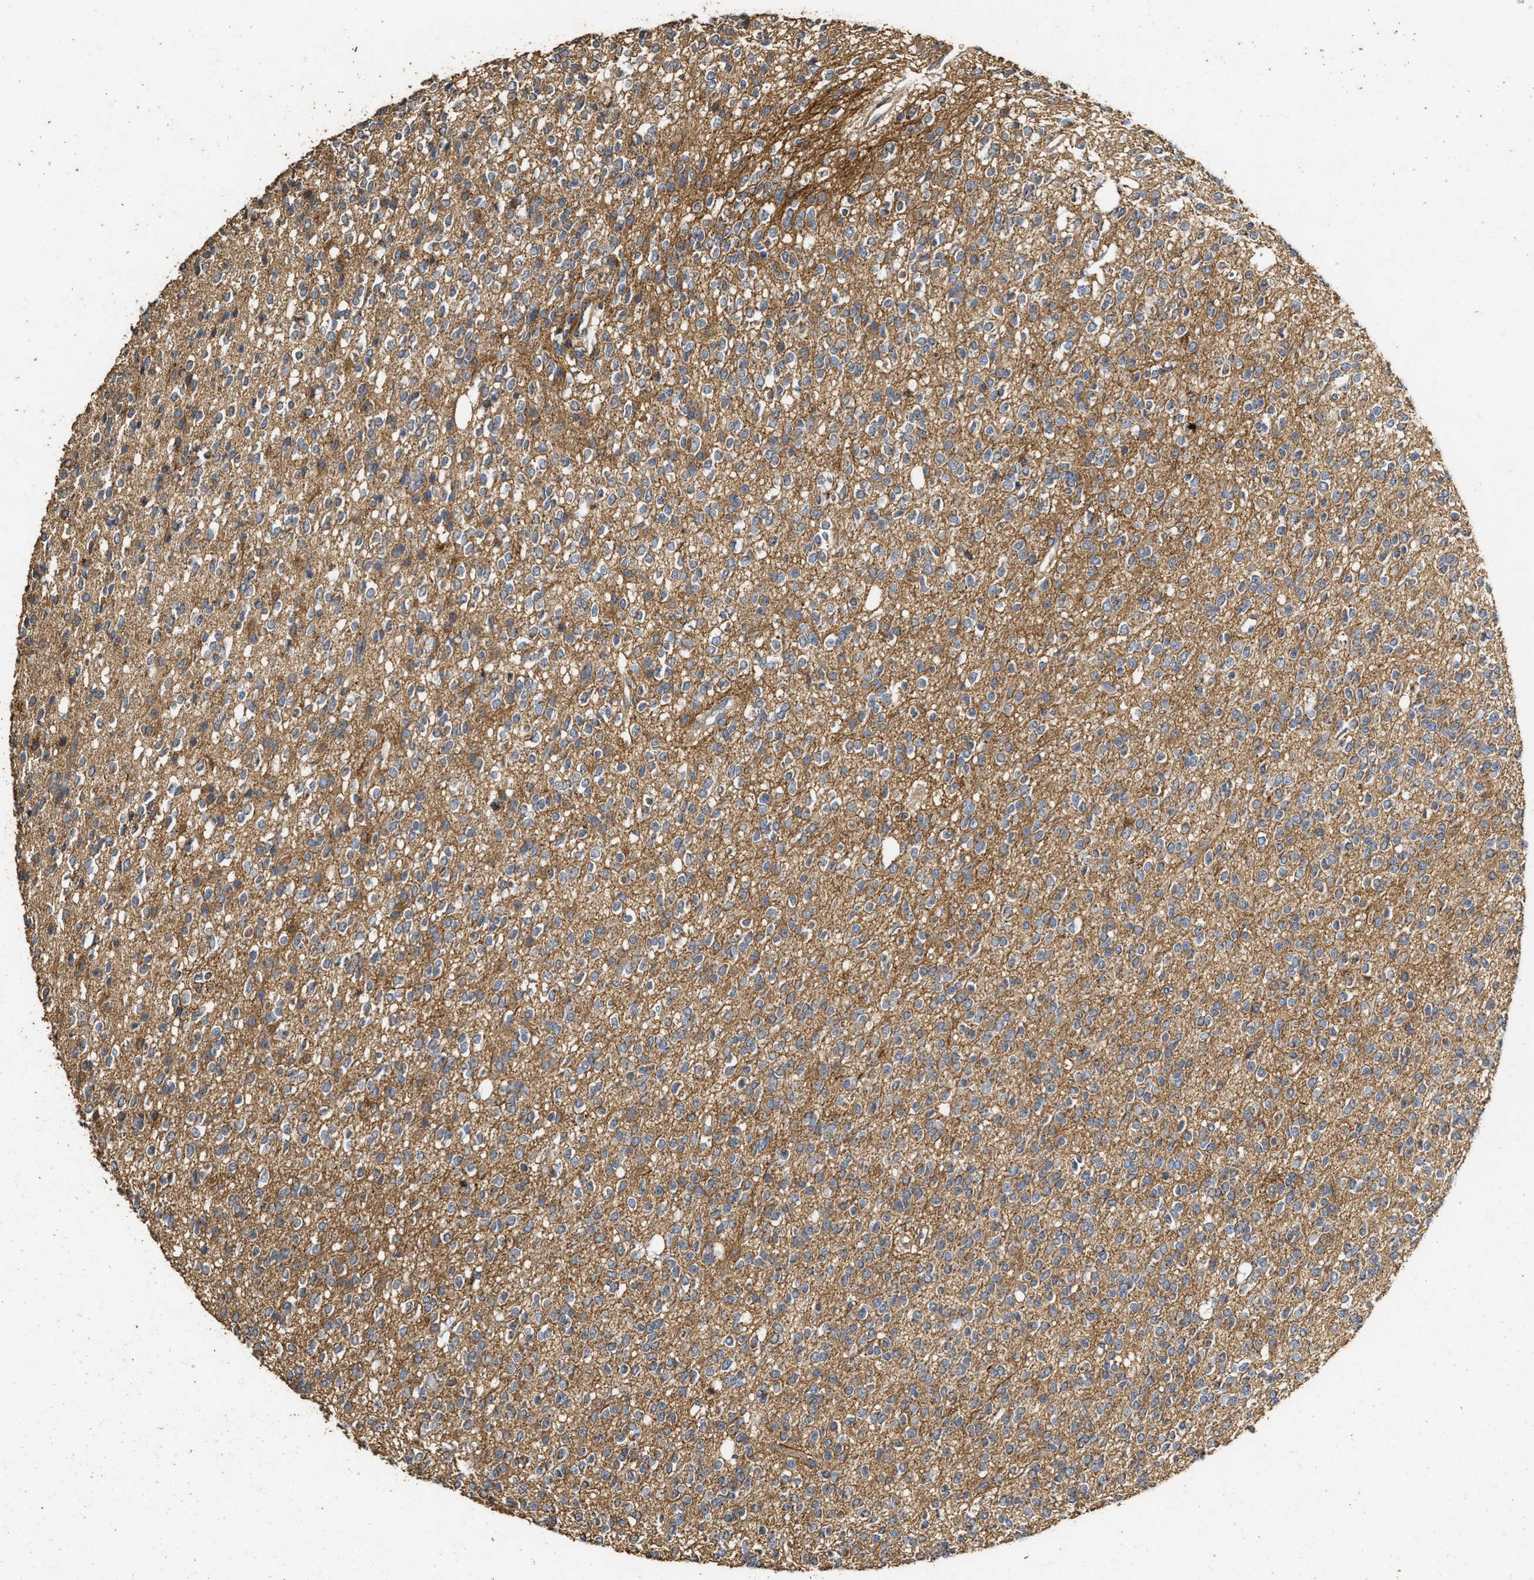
{"staining": {"intensity": "moderate", "quantity": "<25%", "location": "cytoplasmic/membranous"}, "tissue": "glioma", "cell_type": "Tumor cells", "image_type": "cancer", "snomed": [{"axis": "morphology", "description": "Glioma, malignant, High grade"}, {"axis": "topography", "description": "Brain"}], "caption": "This micrograph displays malignant glioma (high-grade) stained with IHC to label a protein in brown. The cytoplasmic/membranous of tumor cells show moderate positivity for the protein. Nuclei are counter-stained blue.", "gene": "NAV1", "patient": {"sex": "male", "age": 34}}